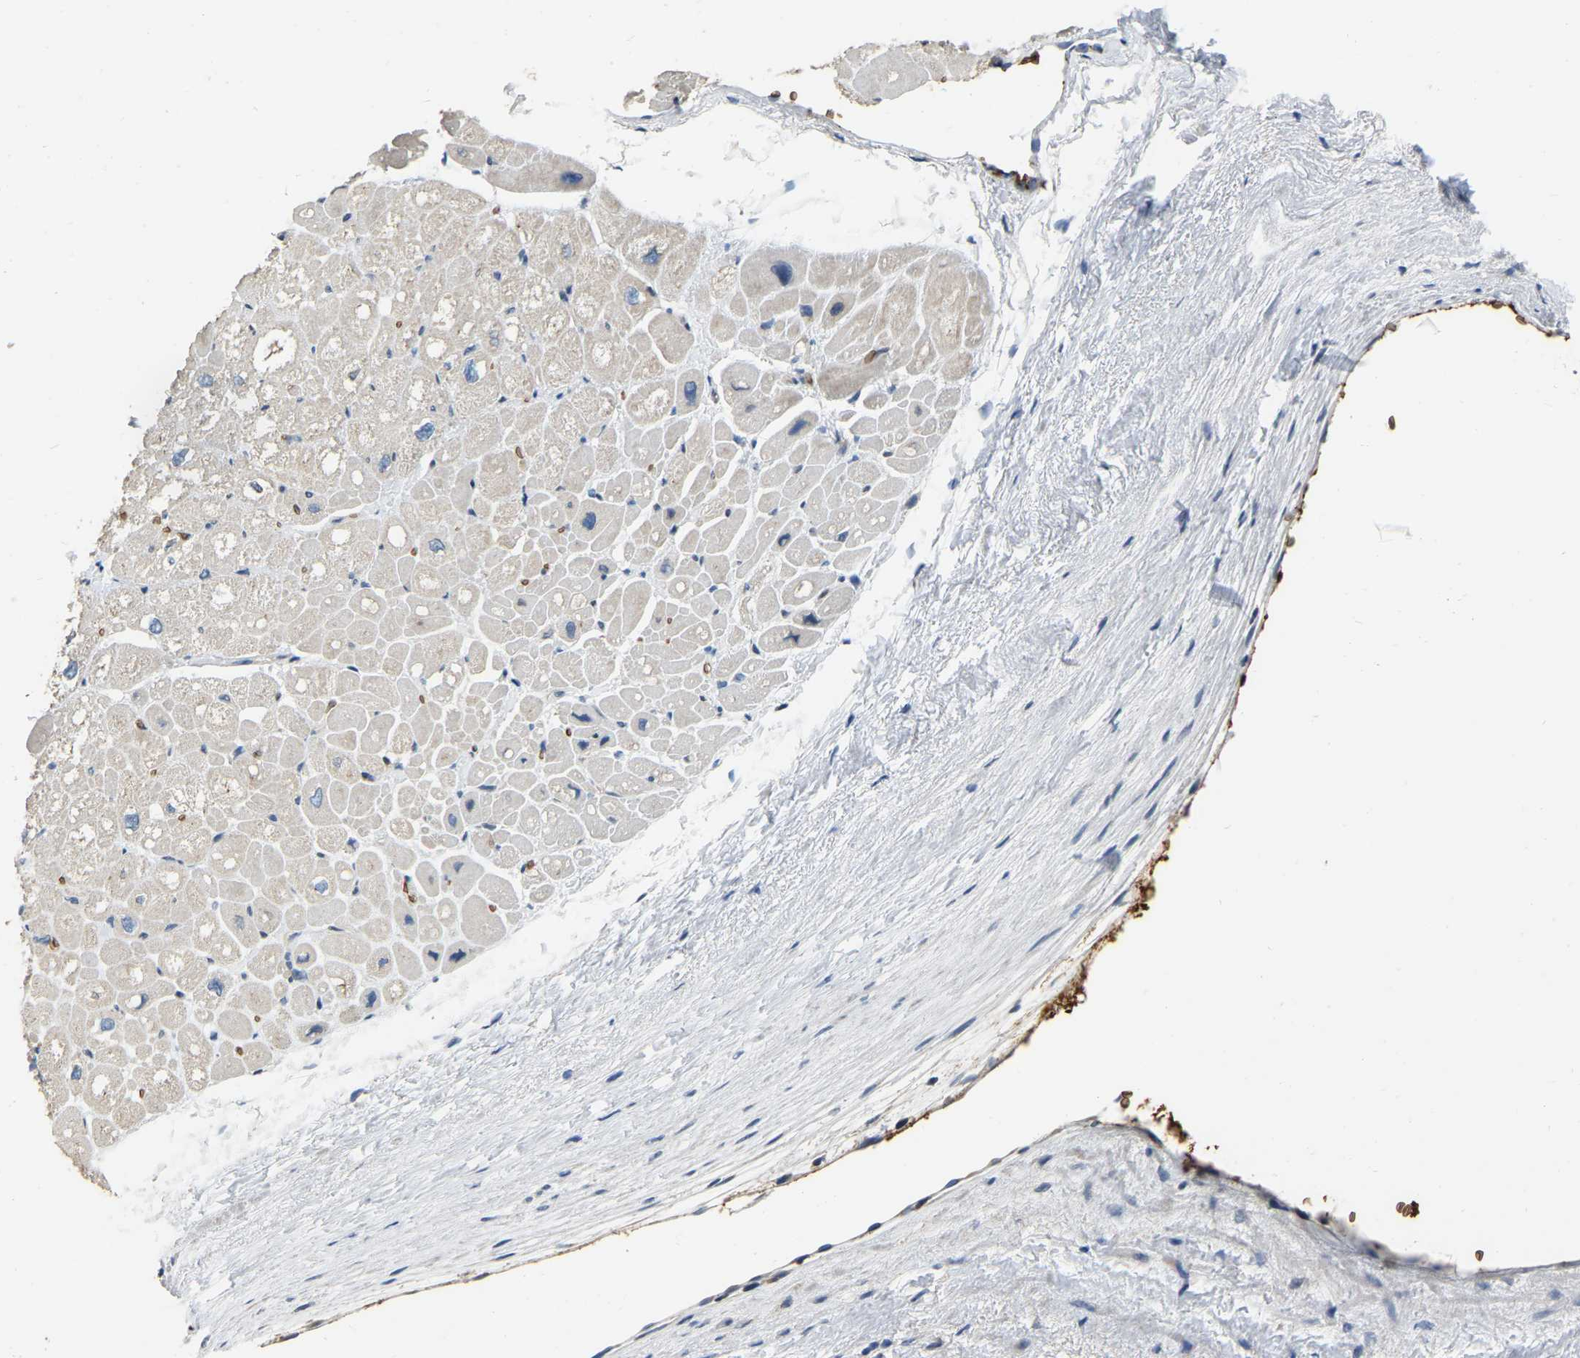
{"staining": {"intensity": "negative", "quantity": "none", "location": "none"}, "tissue": "heart muscle", "cell_type": "Cardiomyocytes", "image_type": "normal", "snomed": [{"axis": "morphology", "description": "Normal tissue, NOS"}, {"axis": "topography", "description": "Heart"}], "caption": "This is a histopathology image of immunohistochemistry (IHC) staining of benign heart muscle, which shows no expression in cardiomyocytes. (DAB (3,3'-diaminobenzidine) immunohistochemistry, high magnification).", "gene": "CFAP298", "patient": {"sex": "male", "age": 49}}